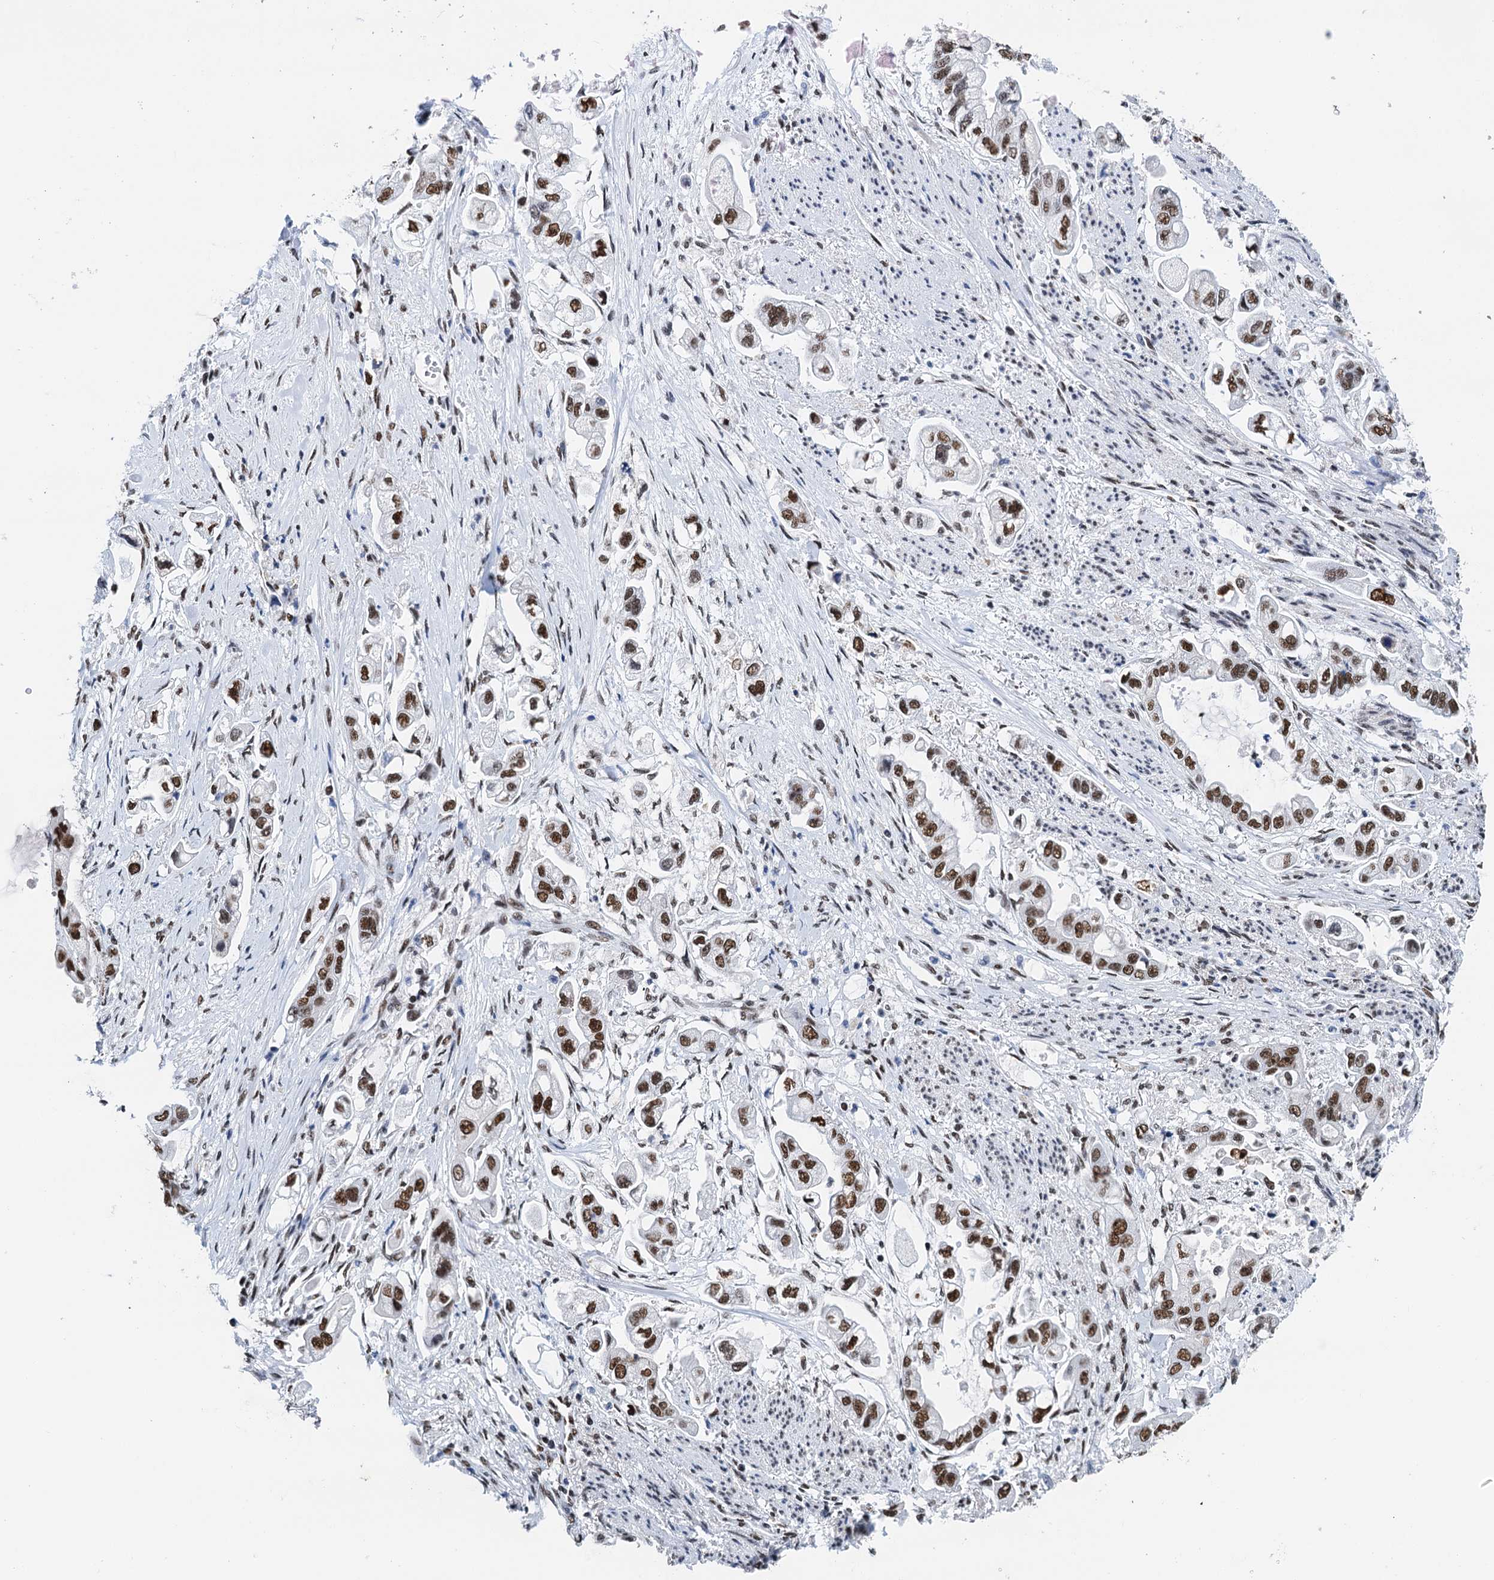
{"staining": {"intensity": "strong", "quantity": ">75%", "location": "nuclear"}, "tissue": "stomach cancer", "cell_type": "Tumor cells", "image_type": "cancer", "snomed": [{"axis": "morphology", "description": "Adenocarcinoma, NOS"}, {"axis": "topography", "description": "Stomach"}], "caption": "Immunohistochemistry photomicrograph of human stomach cancer (adenocarcinoma) stained for a protein (brown), which reveals high levels of strong nuclear expression in about >75% of tumor cells.", "gene": "SLTM", "patient": {"sex": "male", "age": 62}}